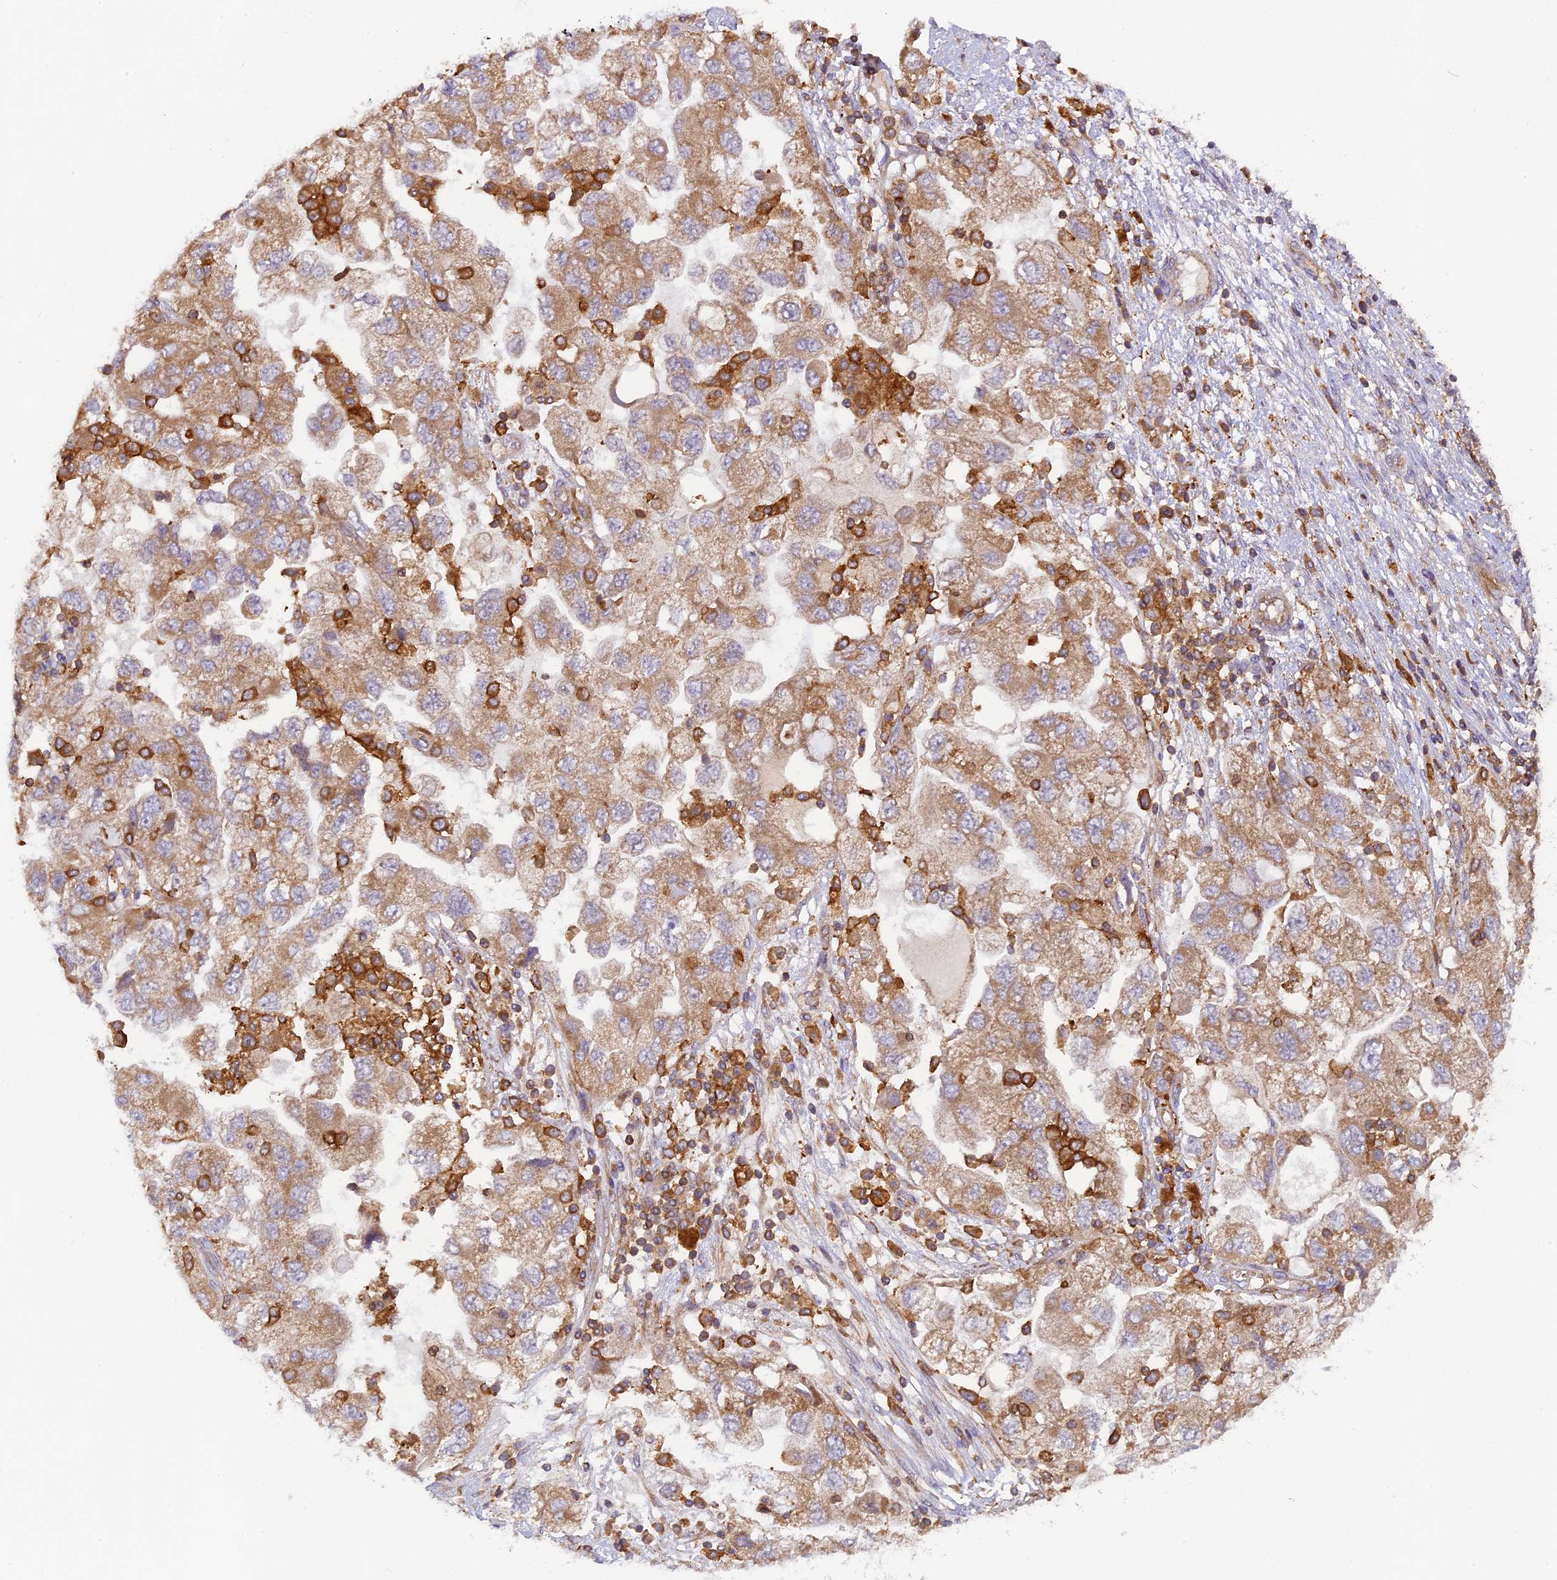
{"staining": {"intensity": "moderate", "quantity": ">75%", "location": "cytoplasmic/membranous"}, "tissue": "ovarian cancer", "cell_type": "Tumor cells", "image_type": "cancer", "snomed": [{"axis": "morphology", "description": "Carcinoma, NOS"}, {"axis": "morphology", "description": "Cystadenocarcinoma, serous, NOS"}, {"axis": "topography", "description": "Ovary"}], "caption": "IHC (DAB (3,3'-diaminobenzidine)) staining of carcinoma (ovarian) displays moderate cytoplasmic/membranous protein expression in about >75% of tumor cells. (DAB IHC, brown staining for protein, blue staining for nuclei).", "gene": "MYO9B", "patient": {"sex": "female", "age": 69}}